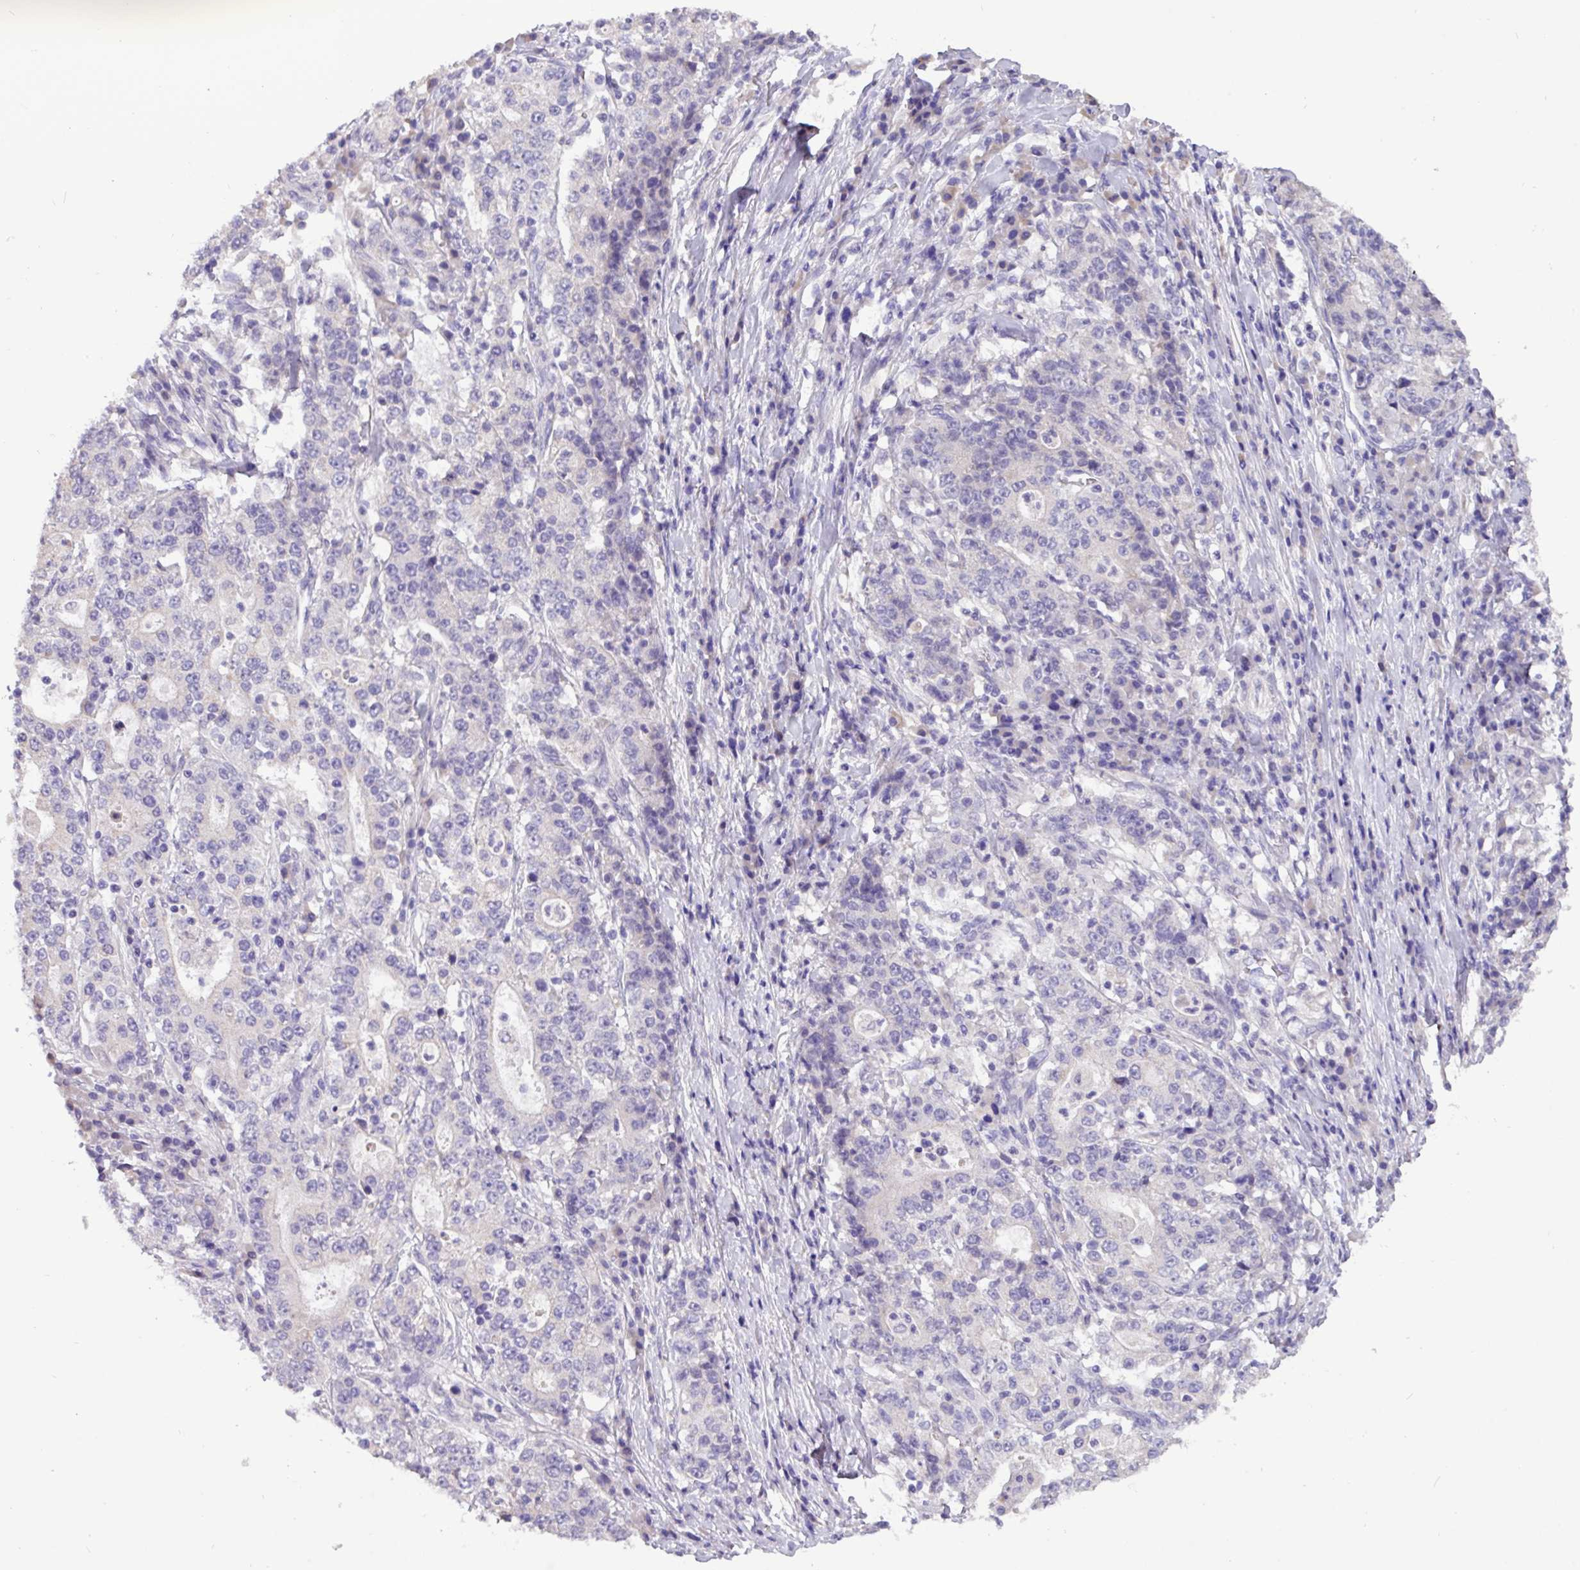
{"staining": {"intensity": "negative", "quantity": "none", "location": "none"}, "tissue": "stomach cancer", "cell_type": "Tumor cells", "image_type": "cancer", "snomed": [{"axis": "morphology", "description": "Normal tissue, NOS"}, {"axis": "morphology", "description": "Adenocarcinoma, NOS"}, {"axis": "topography", "description": "Stomach, upper"}, {"axis": "topography", "description": "Stomach"}], "caption": "This is an IHC histopathology image of stomach cancer (adenocarcinoma). There is no expression in tumor cells.", "gene": "PAX8", "patient": {"sex": "male", "age": 59}}